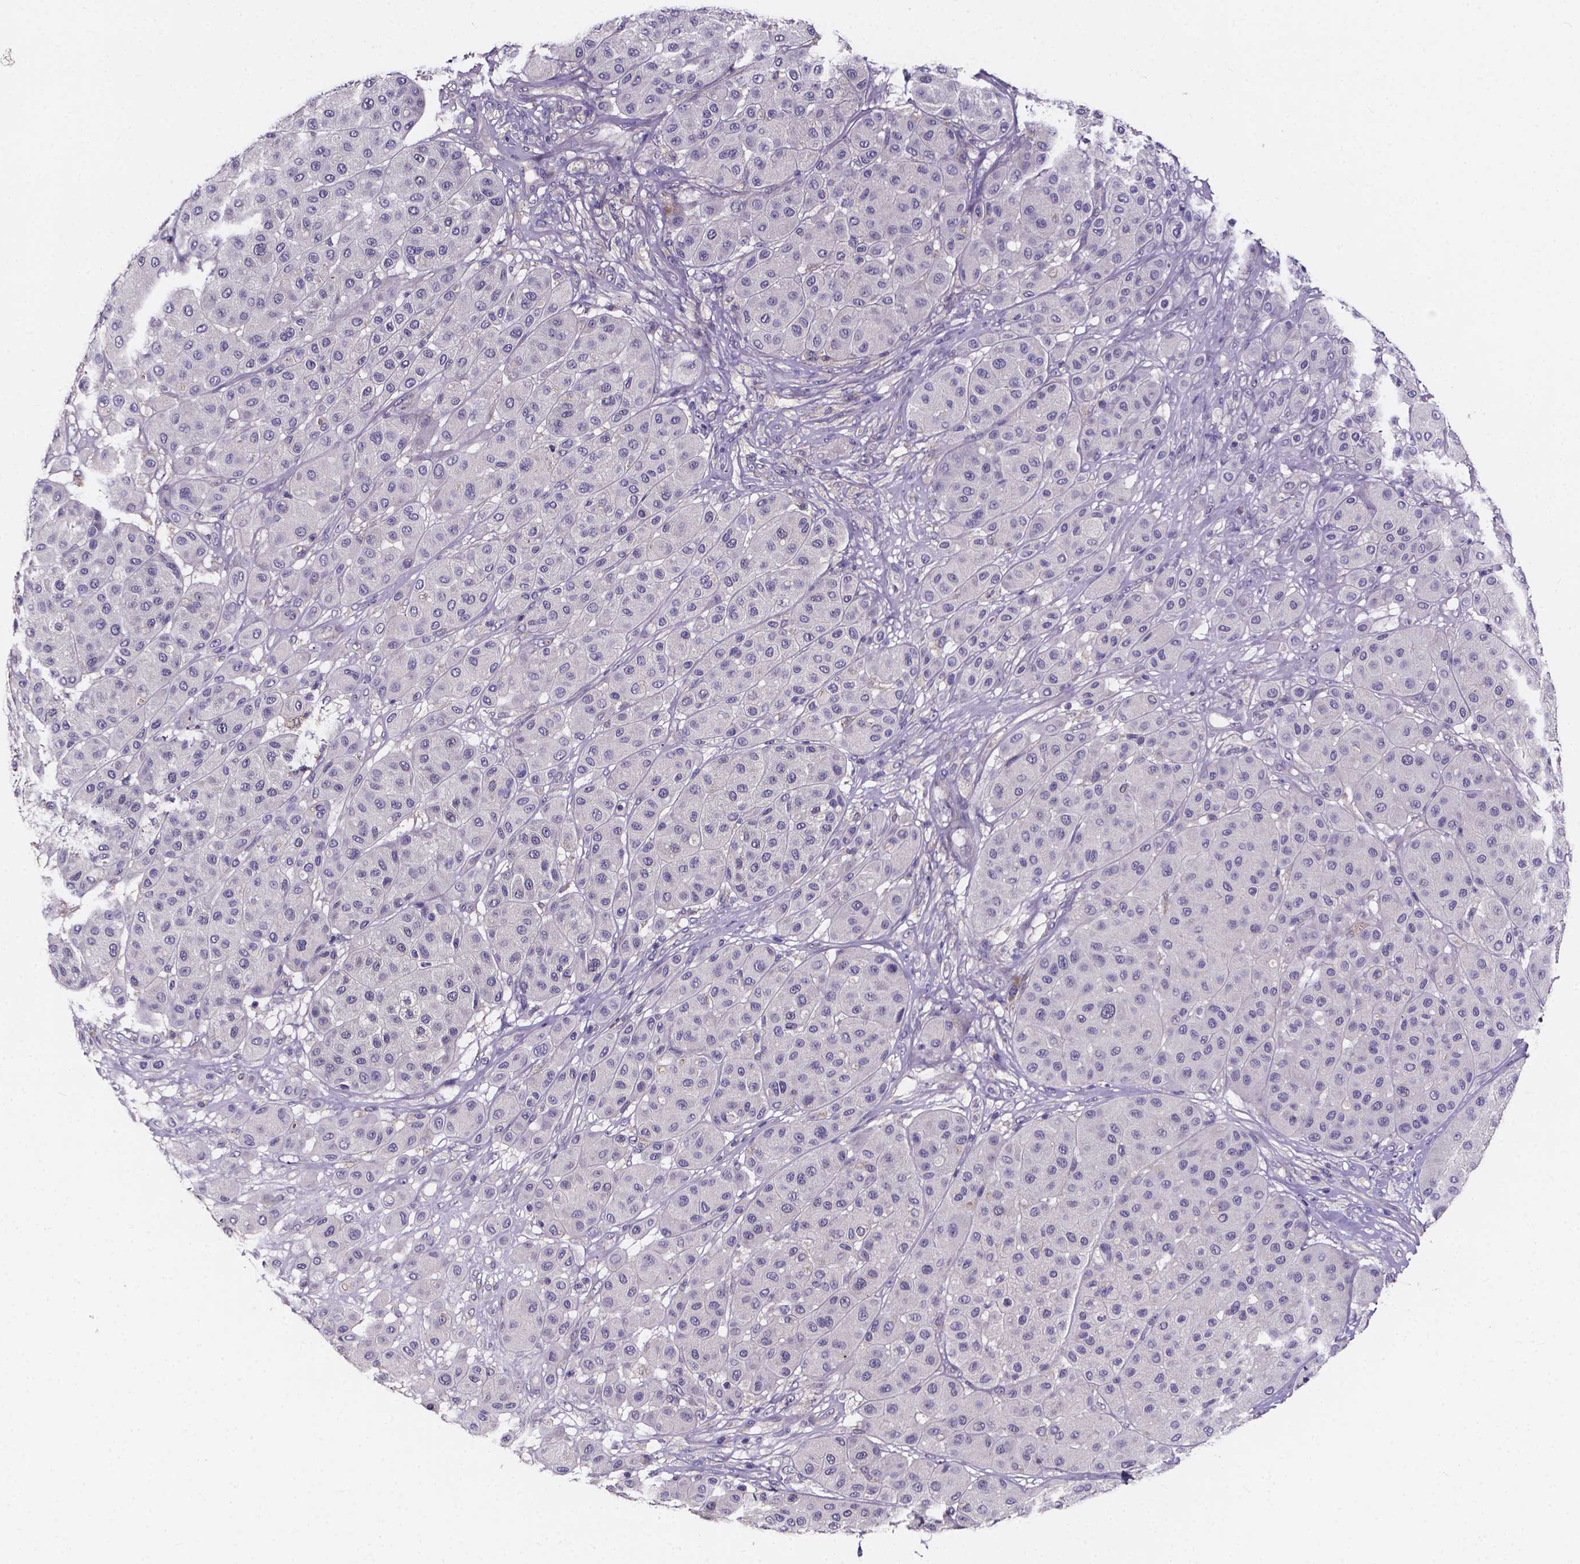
{"staining": {"intensity": "negative", "quantity": "none", "location": "none"}, "tissue": "melanoma", "cell_type": "Tumor cells", "image_type": "cancer", "snomed": [{"axis": "morphology", "description": "Malignant melanoma, Metastatic site"}, {"axis": "topography", "description": "Smooth muscle"}], "caption": "This is an IHC photomicrograph of melanoma. There is no staining in tumor cells.", "gene": "SPOCD1", "patient": {"sex": "male", "age": 41}}